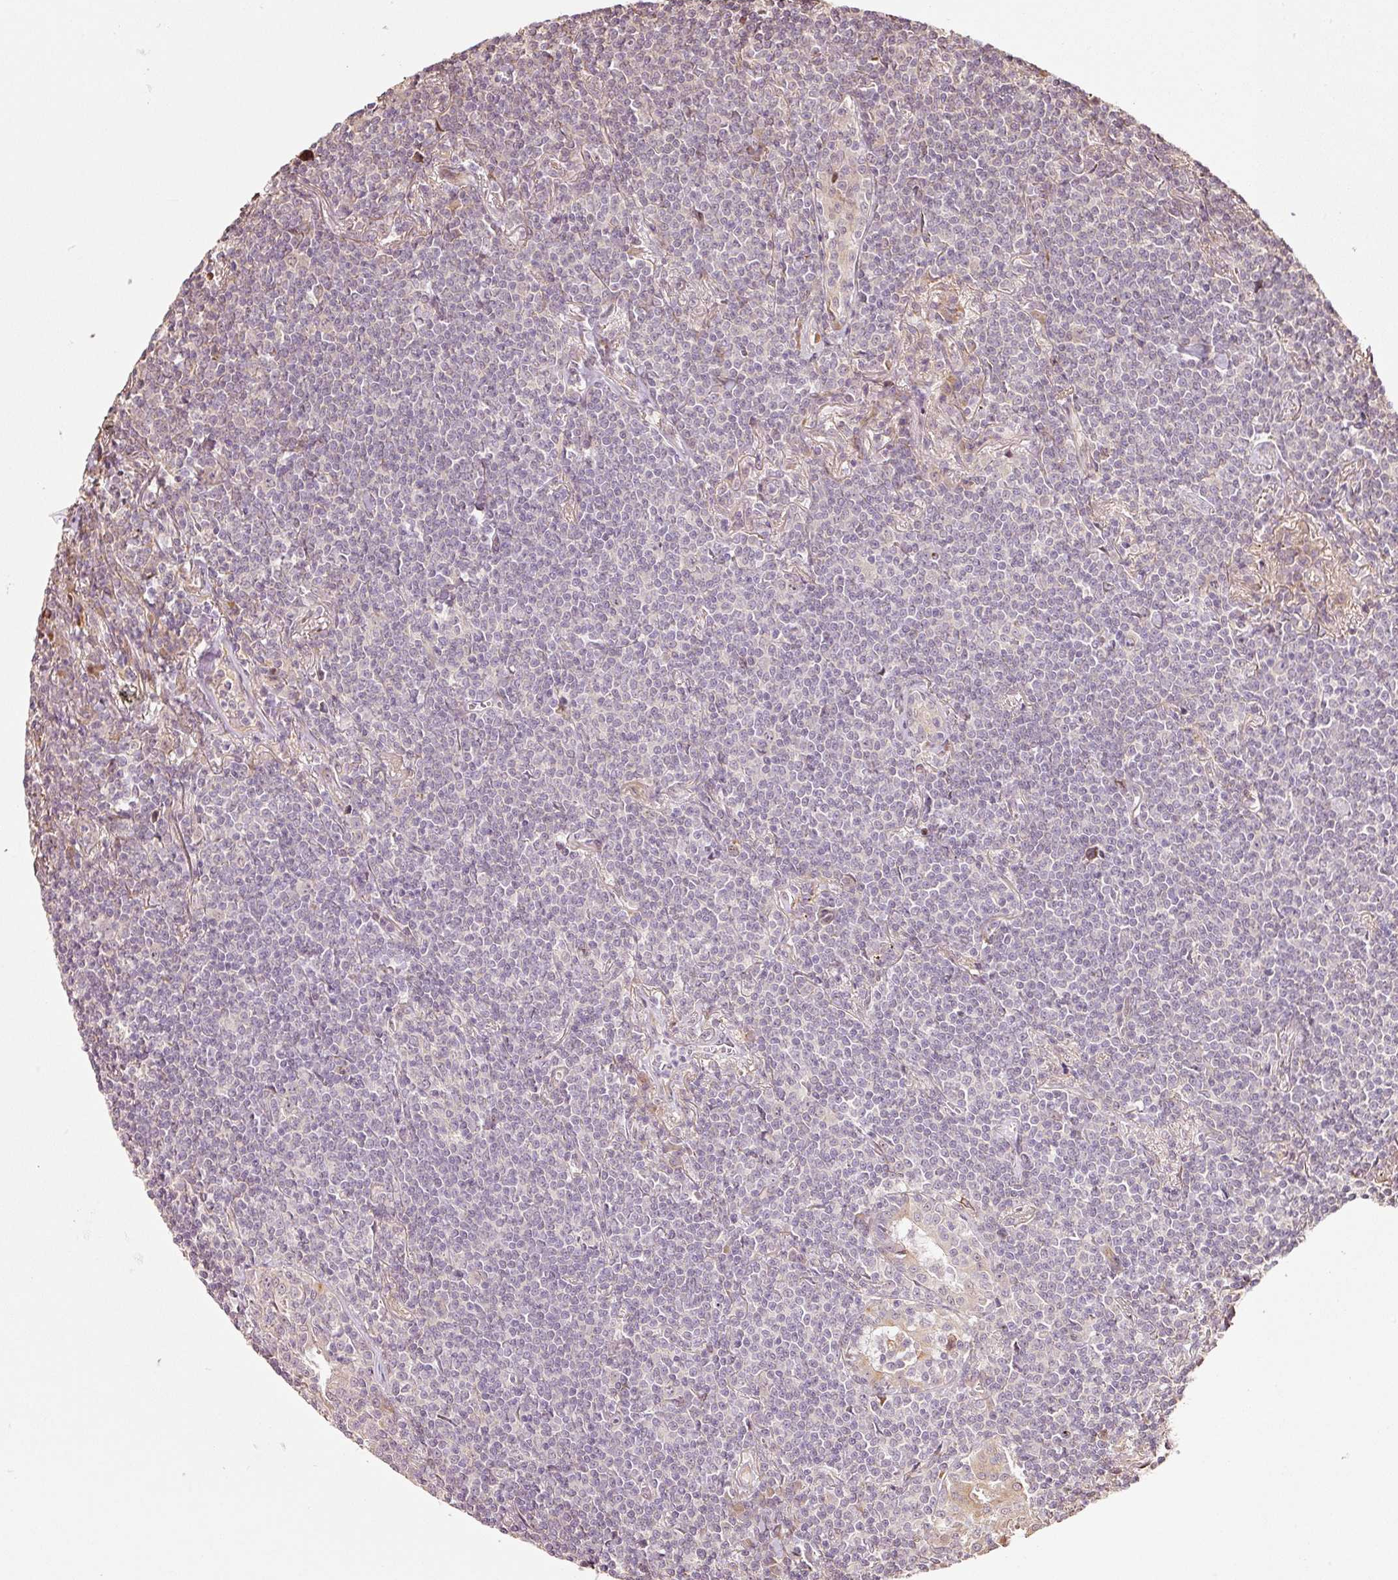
{"staining": {"intensity": "negative", "quantity": "none", "location": "none"}, "tissue": "lymphoma", "cell_type": "Tumor cells", "image_type": "cancer", "snomed": [{"axis": "morphology", "description": "Malignant lymphoma, non-Hodgkin's type, Low grade"}, {"axis": "topography", "description": "Lung"}], "caption": "IHC photomicrograph of human lymphoma stained for a protein (brown), which demonstrates no expression in tumor cells. (DAB immunohistochemistry with hematoxylin counter stain).", "gene": "ETF1", "patient": {"sex": "female", "age": 71}}